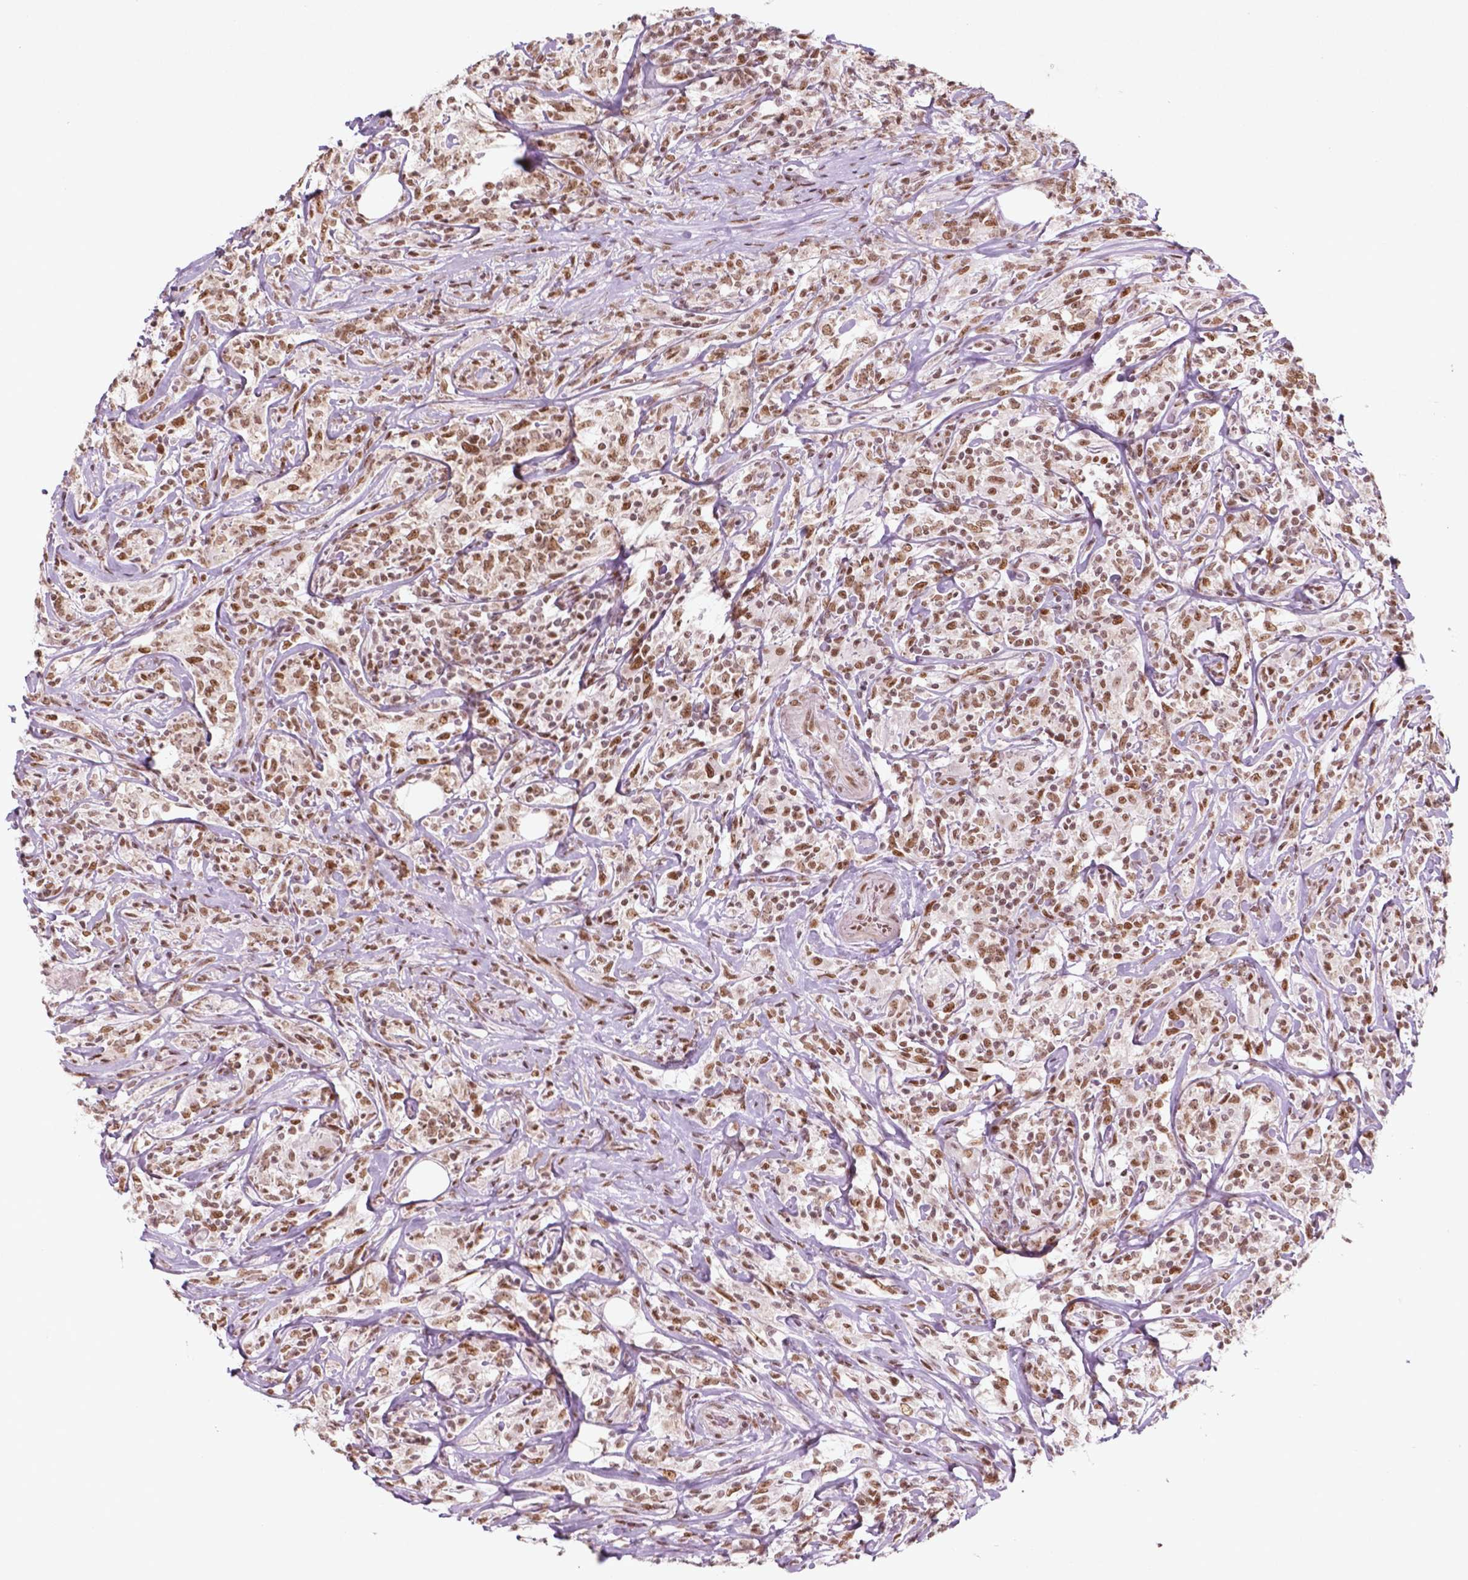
{"staining": {"intensity": "moderate", "quantity": ">75%", "location": "nuclear"}, "tissue": "lymphoma", "cell_type": "Tumor cells", "image_type": "cancer", "snomed": [{"axis": "morphology", "description": "Malignant lymphoma, non-Hodgkin's type, High grade"}, {"axis": "topography", "description": "Lymph node"}], "caption": "The micrograph demonstrates staining of lymphoma, revealing moderate nuclear protein positivity (brown color) within tumor cells.", "gene": "HMG20B", "patient": {"sex": "female", "age": 84}}